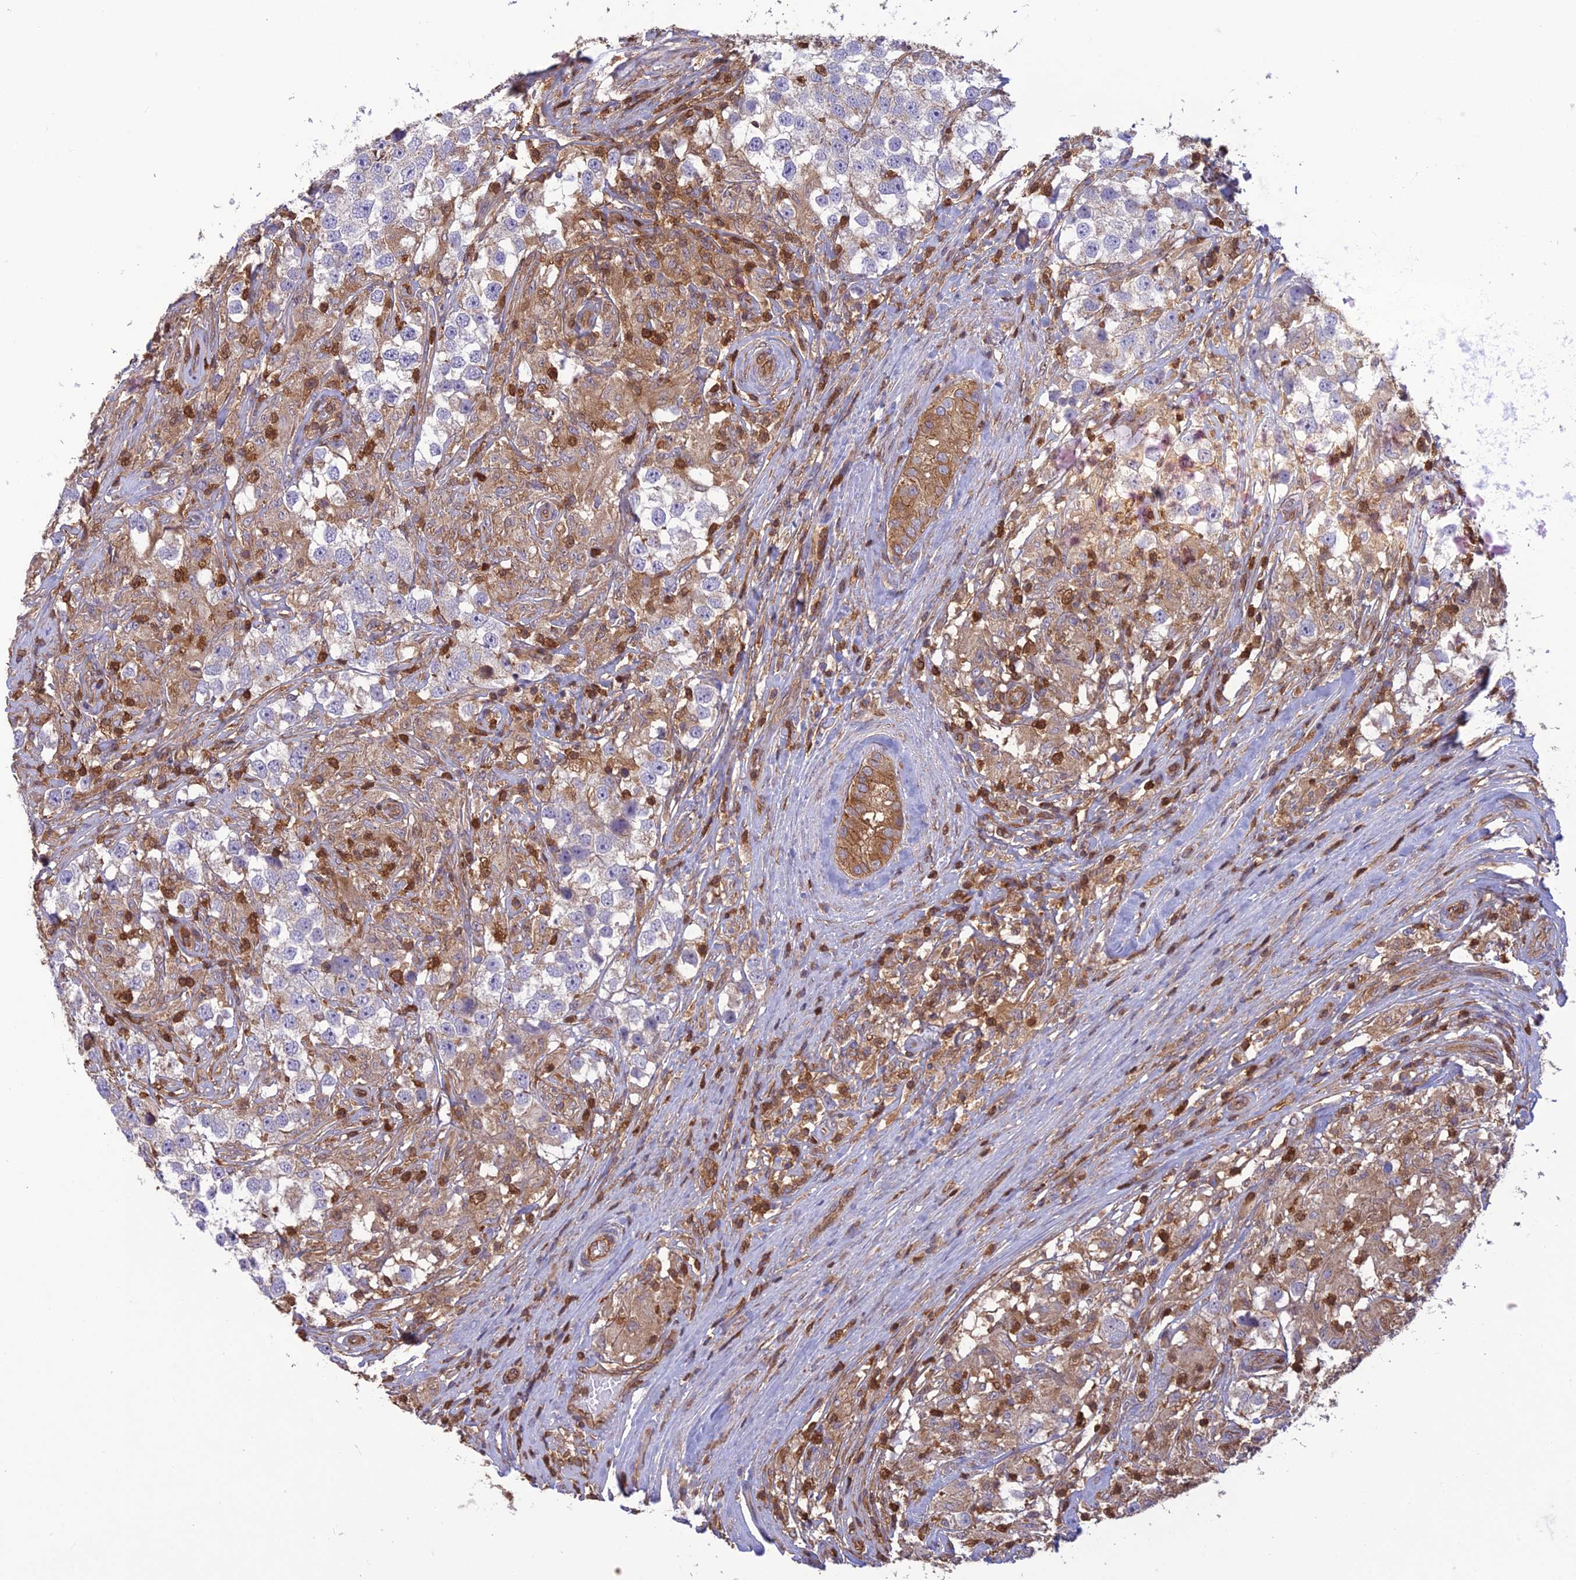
{"staining": {"intensity": "negative", "quantity": "none", "location": "none"}, "tissue": "testis cancer", "cell_type": "Tumor cells", "image_type": "cancer", "snomed": [{"axis": "morphology", "description": "Seminoma, NOS"}, {"axis": "topography", "description": "Testis"}], "caption": "Image shows no significant protein positivity in tumor cells of testis seminoma.", "gene": "HPSE2", "patient": {"sex": "male", "age": 46}}